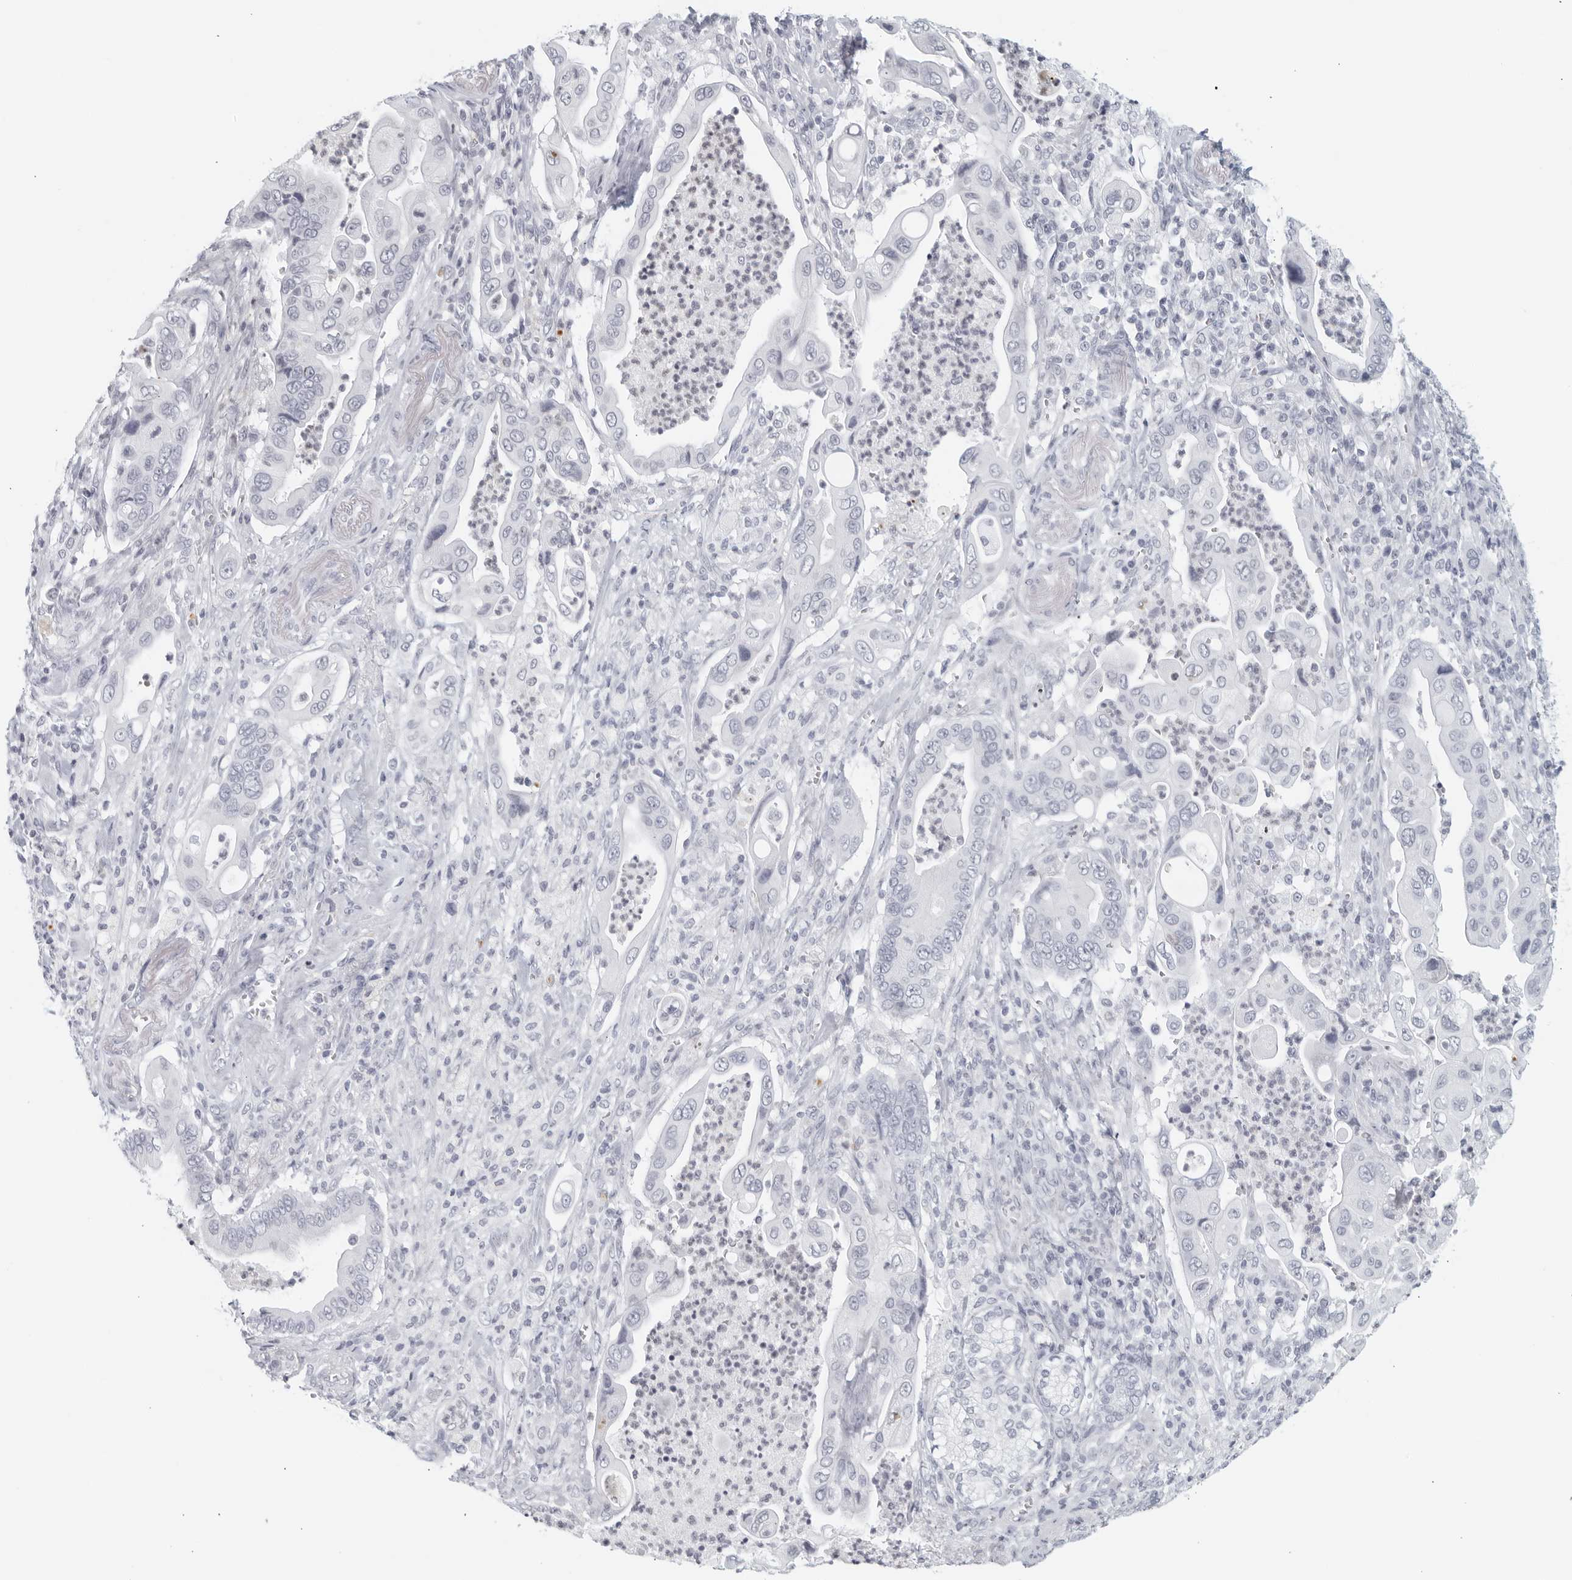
{"staining": {"intensity": "negative", "quantity": "none", "location": "none"}, "tissue": "pancreatic cancer", "cell_type": "Tumor cells", "image_type": "cancer", "snomed": [{"axis": "morphology", "description": "Adenocarcinoma, NOS"}, {"axis": "topography", "description": "Pancreas"}], "caption": "This is a image of immunohistochemistry staining of pancreatic cancer (adenocarcinoma), which shows no positivity in tumor cells.", "gene": "KLK7", "patient": {"sex": "male", "age": 78}}